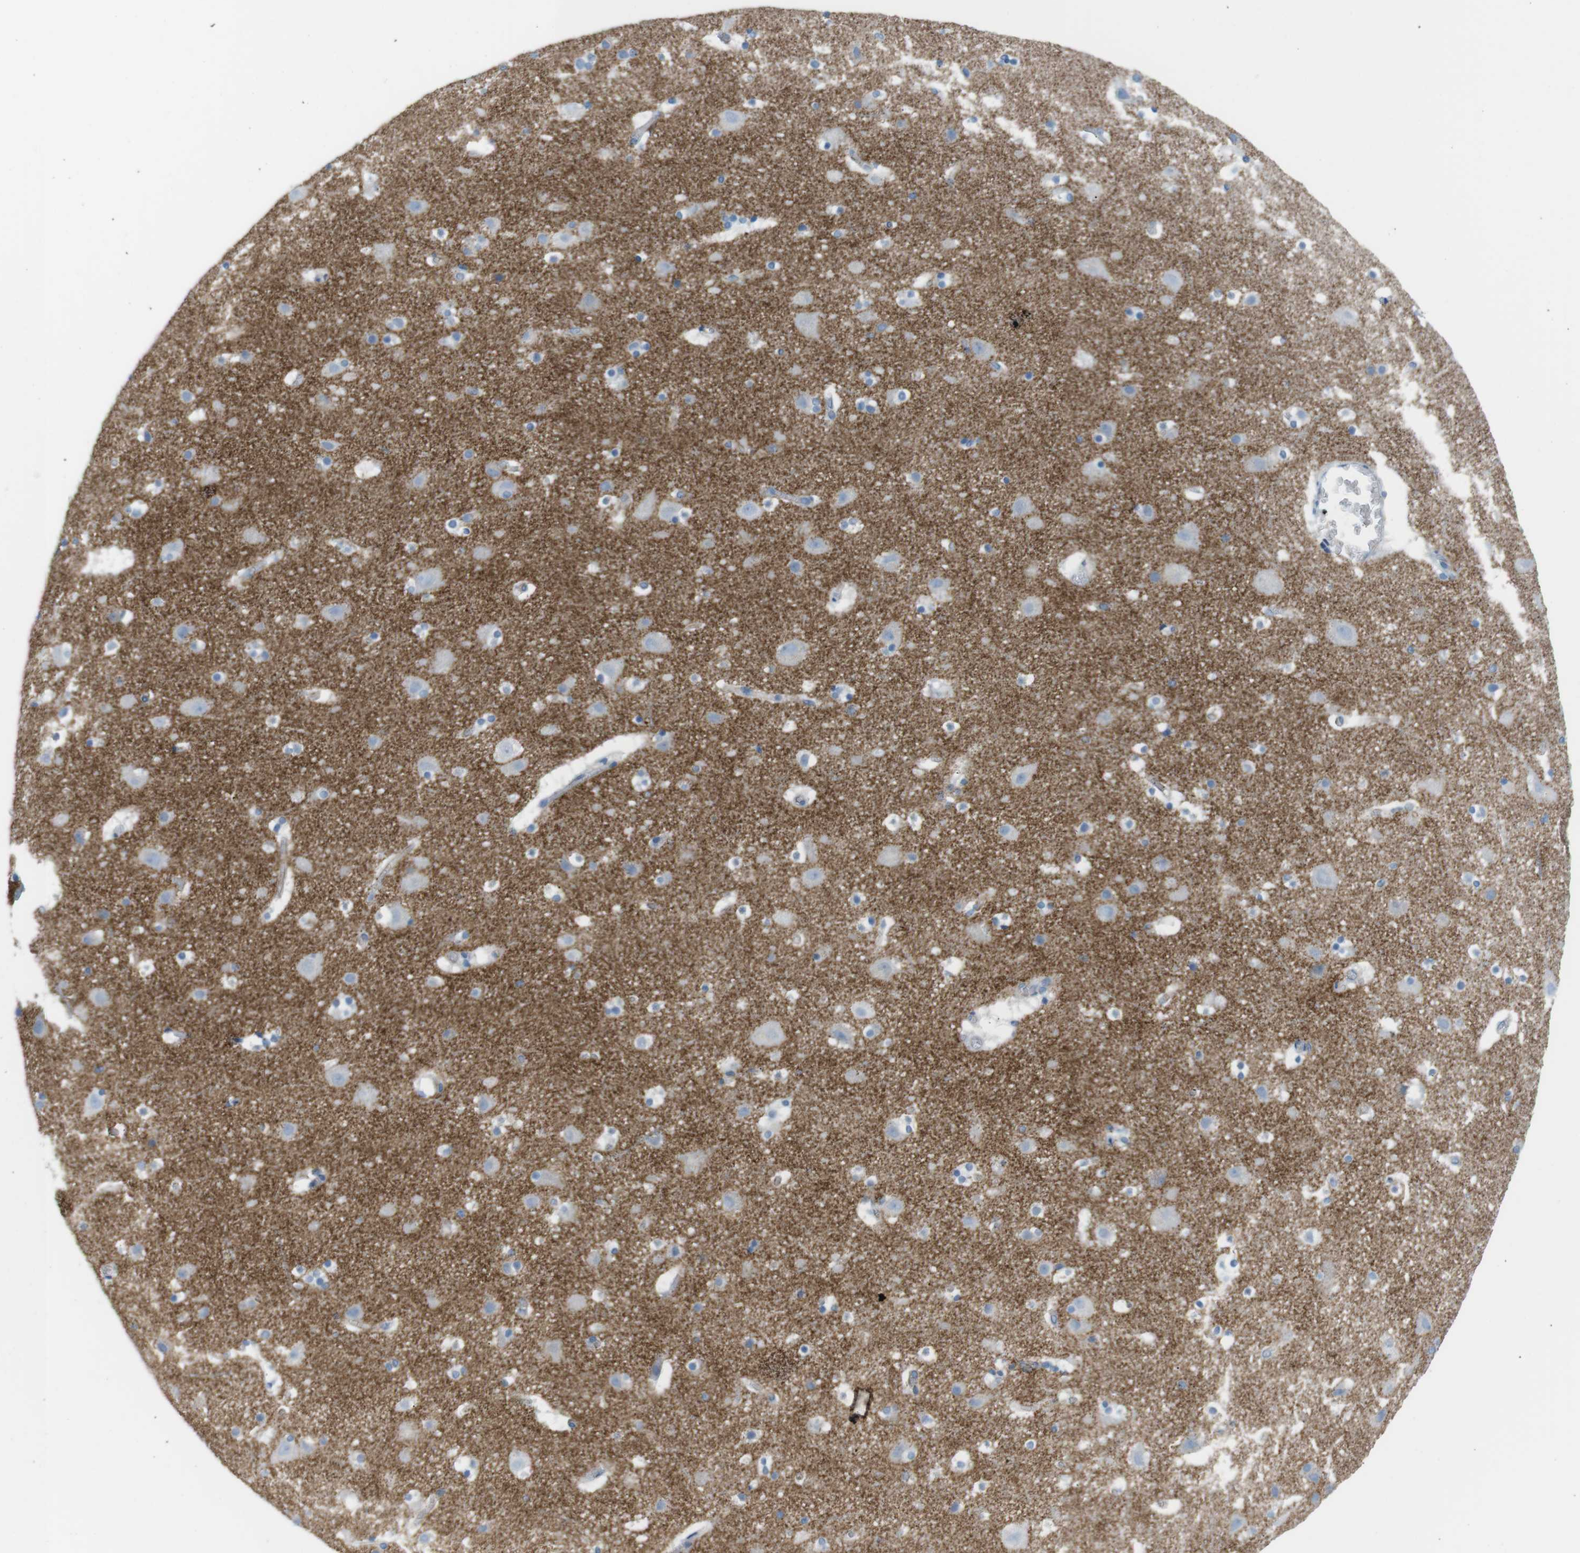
{"staining": {"intensity": "negative", "quantity": "none", "location": "none"}, "tissue": "cerebral cortex", "cell_type": "Endothelial cells", "image_type": "normal", "snomed": [{"axis": "morphology", "description": "Normal tissue, NOS"}, {"axis": "topography", "description": "Cerebral cortex"}], "caption": "Endothelial cells are negative for protein expression in unremarkable human cerebral cortex. Nuclei are stained in blue.", "gene": "VAMP1", "patient": {"sex": "male", "age": 45}}